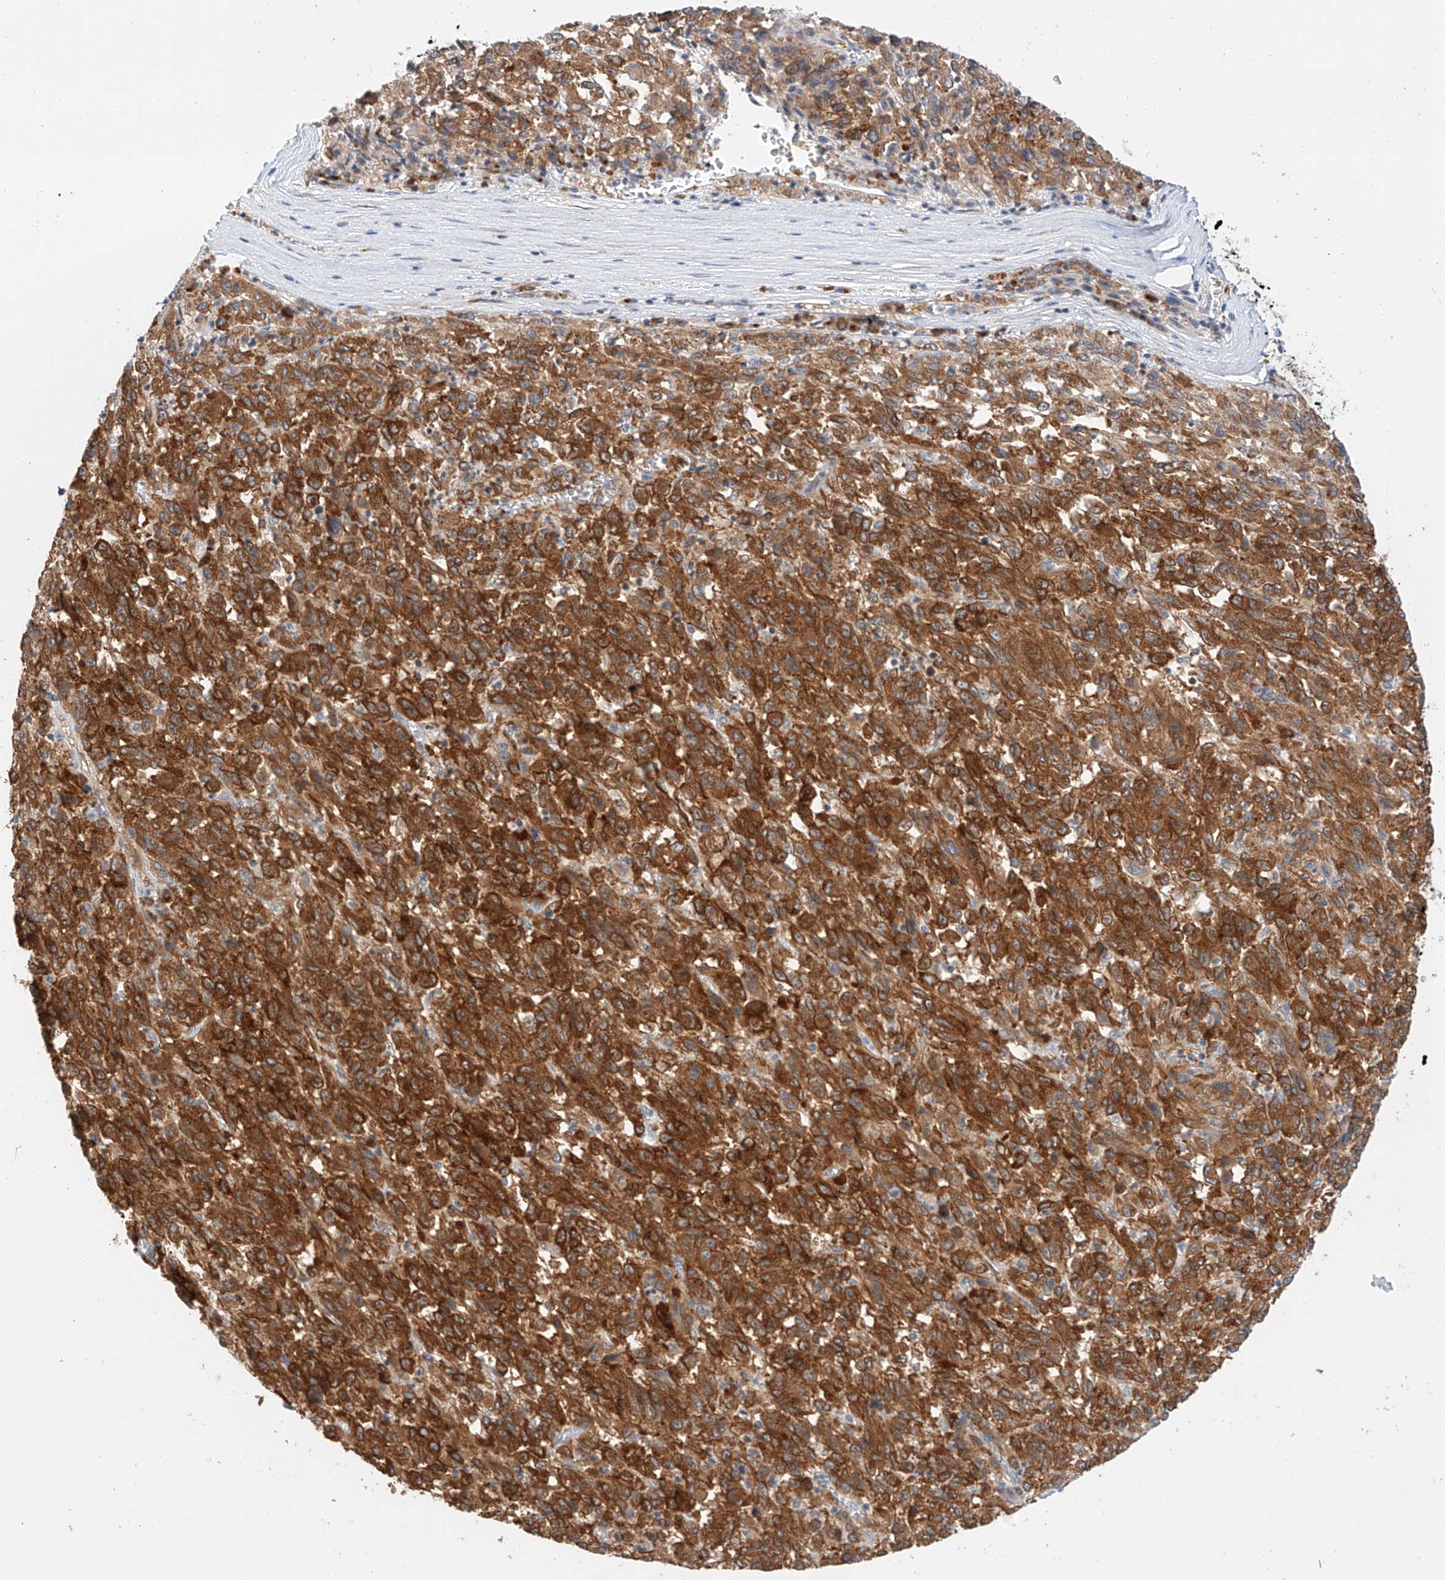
{"staining": {"intensity": "strong", "quantity": ">75%", "location": "cytoplasmic/membranous"}, "tissue": "melanoma", "cell_type": "Tumor cells", "image_type": "cancer", "snomed": [{"axis": "morphology", "description": "Malignant melanoma, Metastatic site"}, {"axis": "topography", "description": "Lung"}], "caption": "Immunohistochemistry (IHC) photomicrograph of neoplastic tissue: human melanoma stained using IHC exhibits high levels of strong protein expression localized specifically in the cytoplasmic/membranous of tumor cells, appearing as a cytoplasmic/membranous brown color.", "gene": "CARMIL1", "patient": {"sex": "male", "age": 64}}